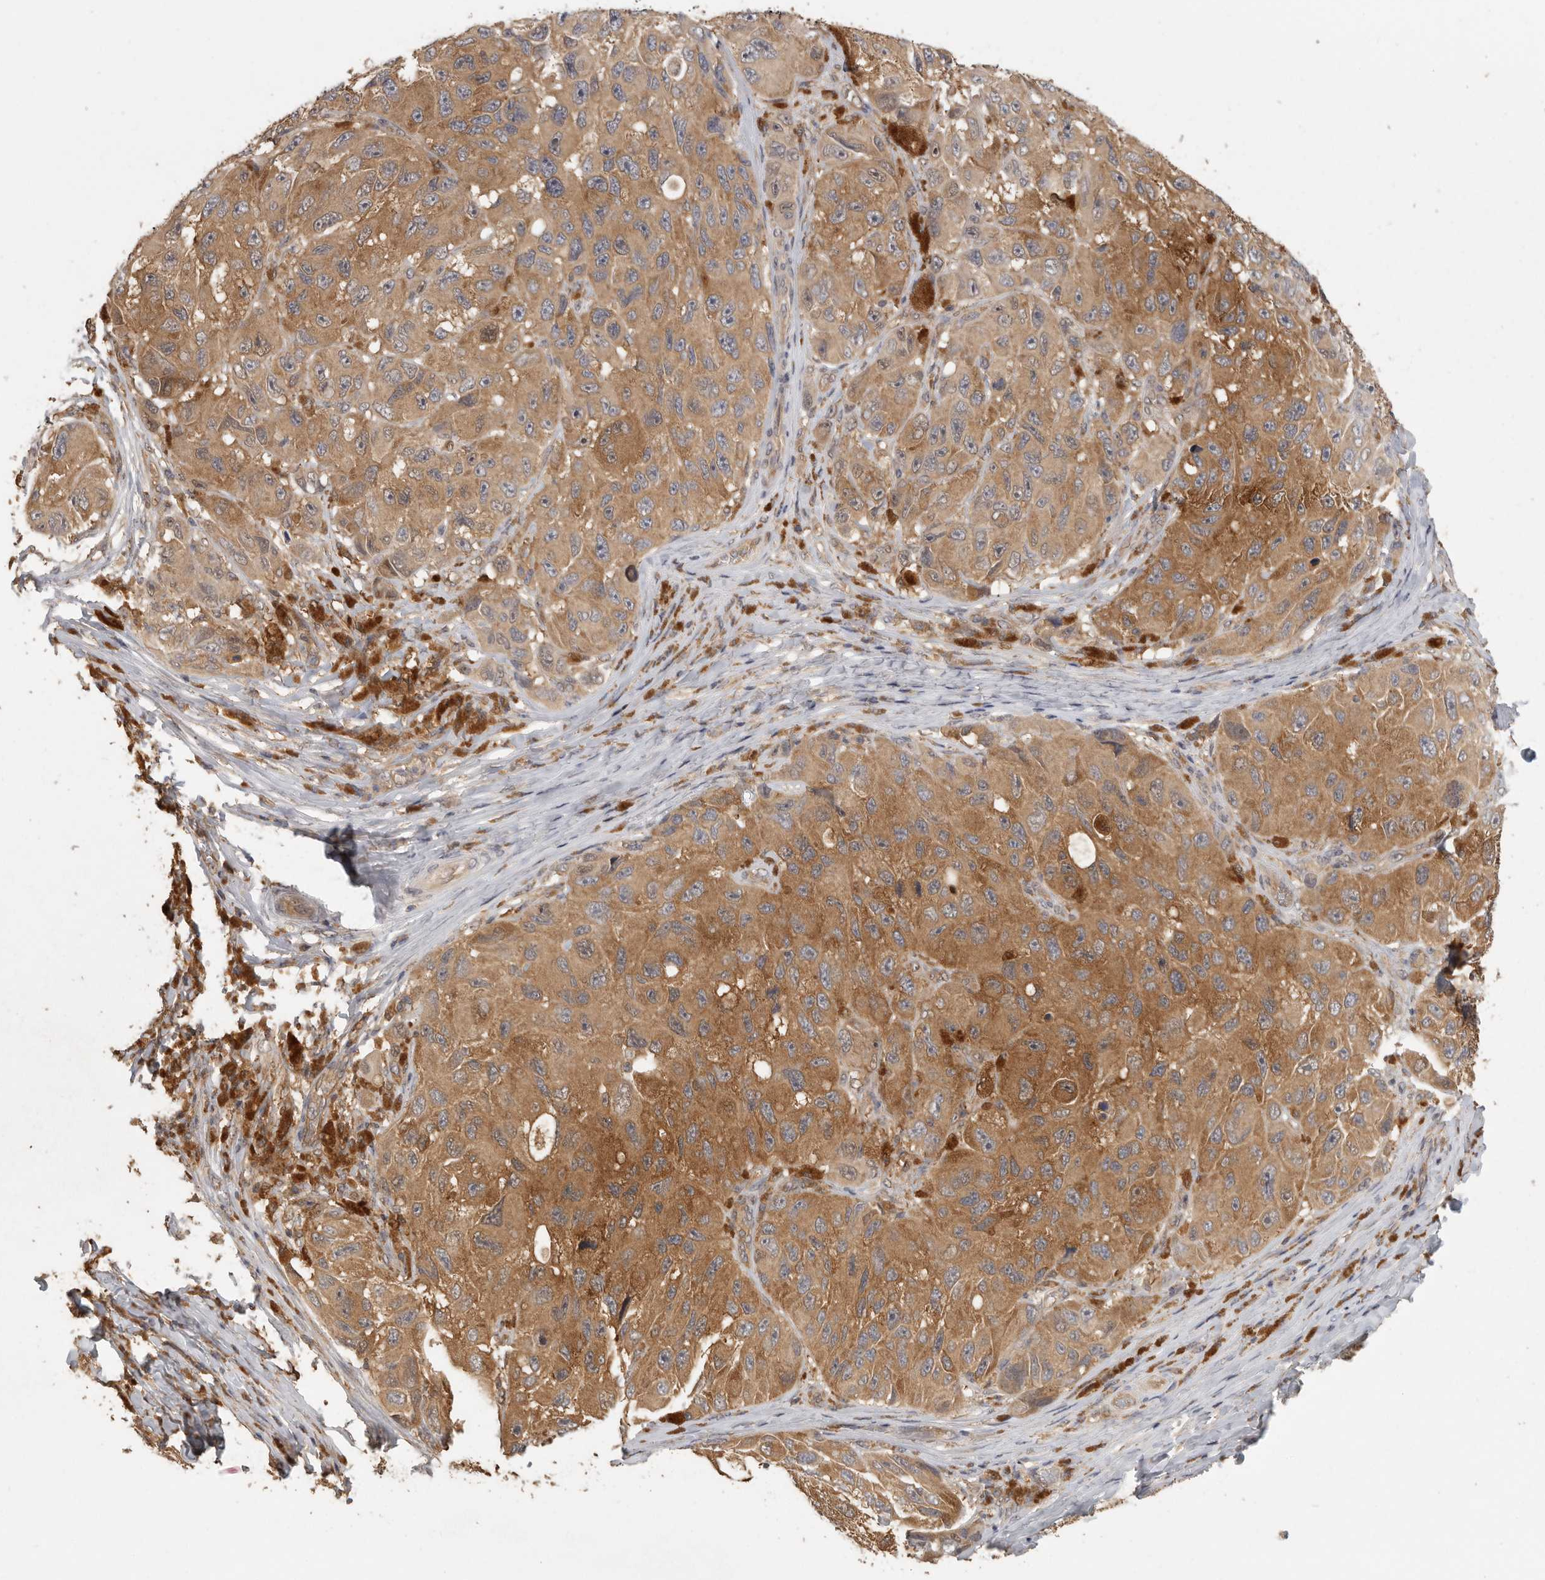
{"staining": {"intensity": "moderate", "quantity": ">75%", "location": "cytoplasmic/membranous"}, "tissue": "melanoma", "cell_type": "Tumor cells", "image_type": "cancer", "snomed": [{"axis": "morphology", "description": "Malignant melanoma, NOS"}, {"axis": "topography", "description": "Skin"}], "caption": "Human malignant melanoma stained with a brown dye exhibits moderate cytoplasmic/membranous positive expression in about >75% of tumor cells.", "gene": "CCT8", "patient": {"sex": "female", "age": 73}}